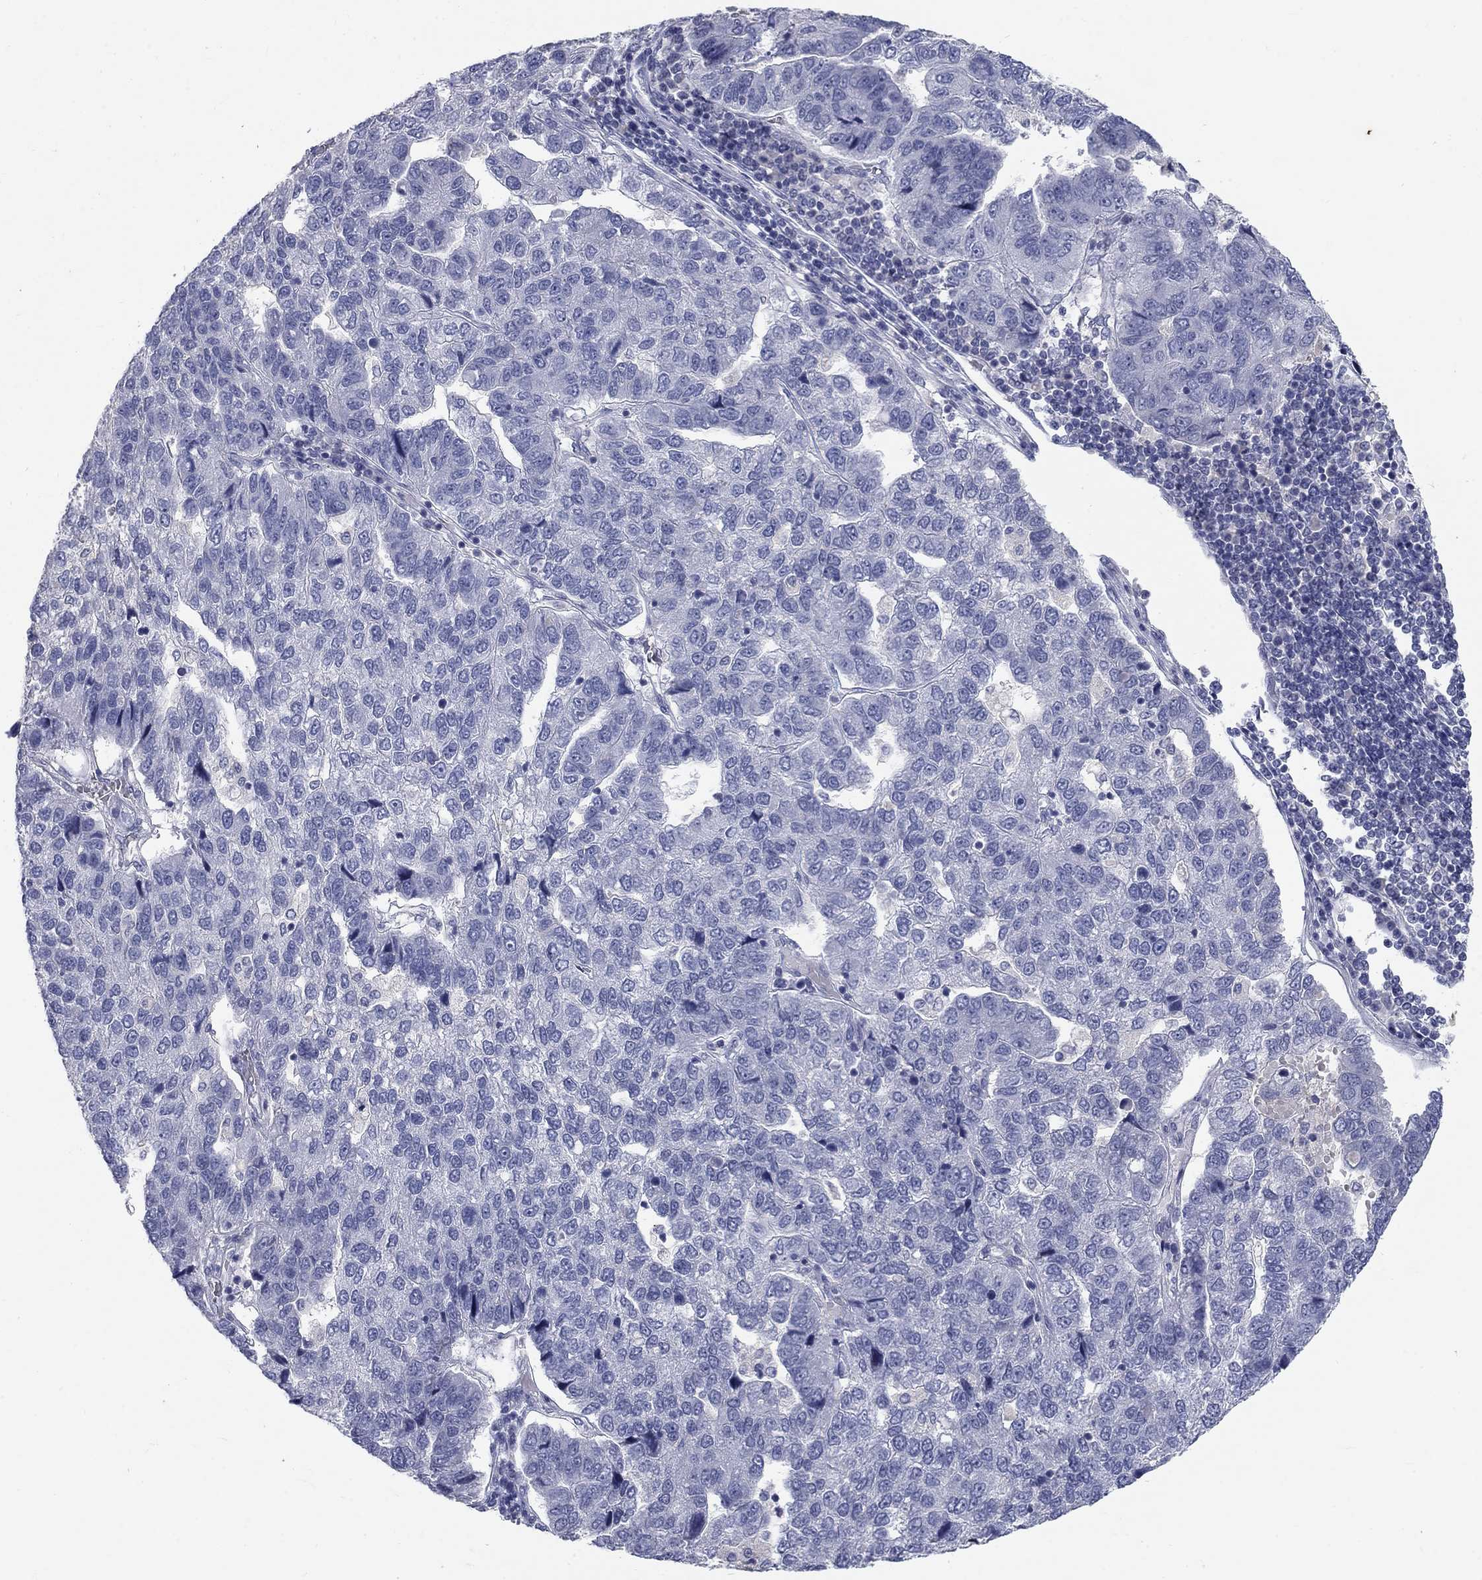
{"staining": {"intensity": "negative", "quantity": "none", "location": "none"}, "tissue": "pancreatic cancer", "cell_type": "Tumor cells", "image_type": "cancer", "snomed": [{"axis": "morphology", "description": "Adenocarcinoma, NOS"}, {"axis": "topography", "description": "Pancreas"}], "caption": "Human pancreatic cancer (adenocarcinoma) stained for a protein using immunohistochemistry (IHC) shows no staining in tumor cells.", "gene": "PTH1R", "patient": {"sex": "female", "age": 61}}